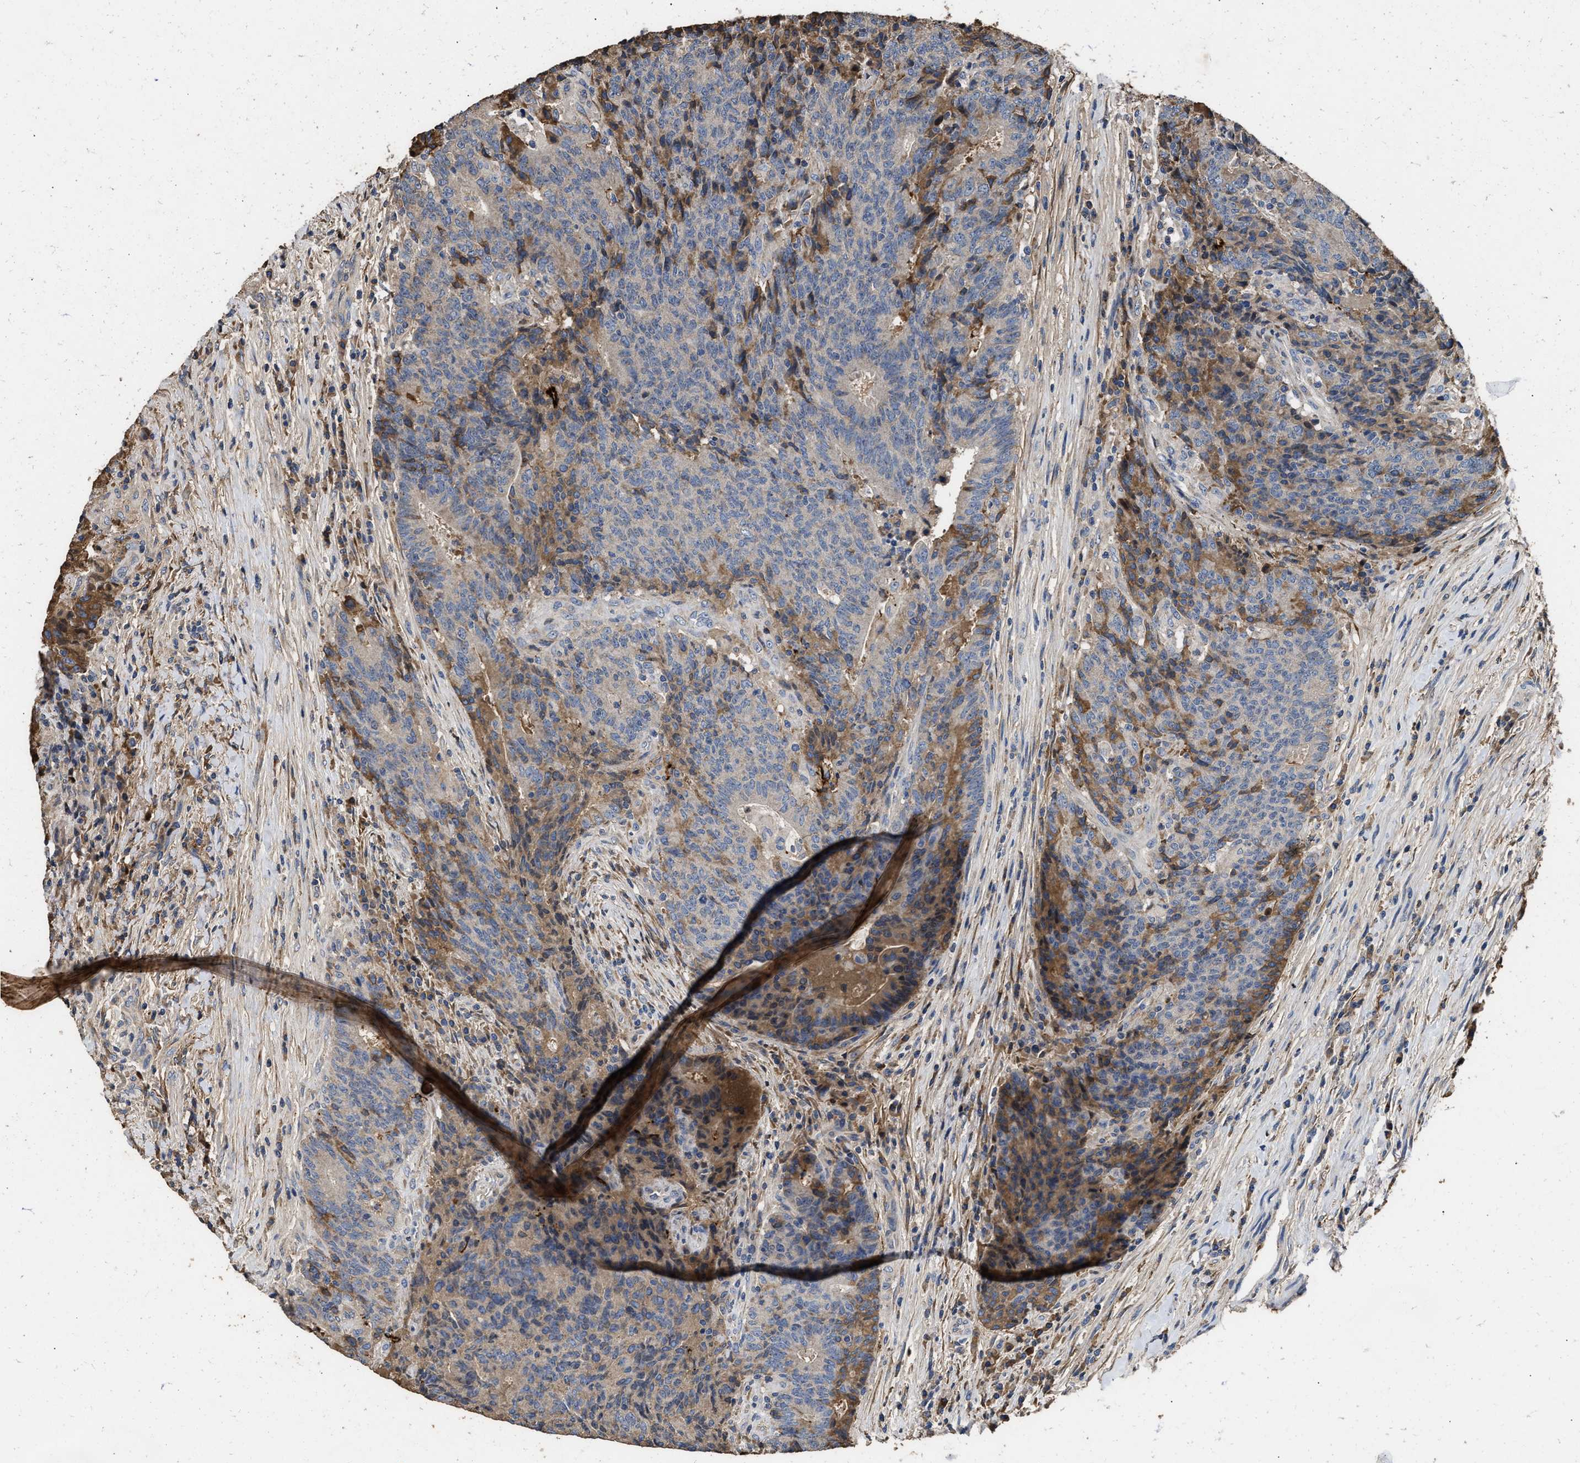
{"staining": {"intensity": "moderate", "quantity": "25%-75%", "location": "cytoplasmic/membranous"}, "tissue": "colorectal cancer", "cell_type": "Tumor cells", "image_type": "cancer", "snomed": [{"axis": "morphology", "description": "Normal tissue, NOS"}, {"axis": "morphology", "description": "Adenocarcinoma, NOS"}, {"axis": "topography", "description": "Colon"}], "caption": "Protein staining of adenocarcinoma (colorectal) tissue reveals moderate cytoplasmic/membranous staining in about 25%-75% of tumor cells.", "gene": "C3", "patient": {"sex": "female", "age": 75}}